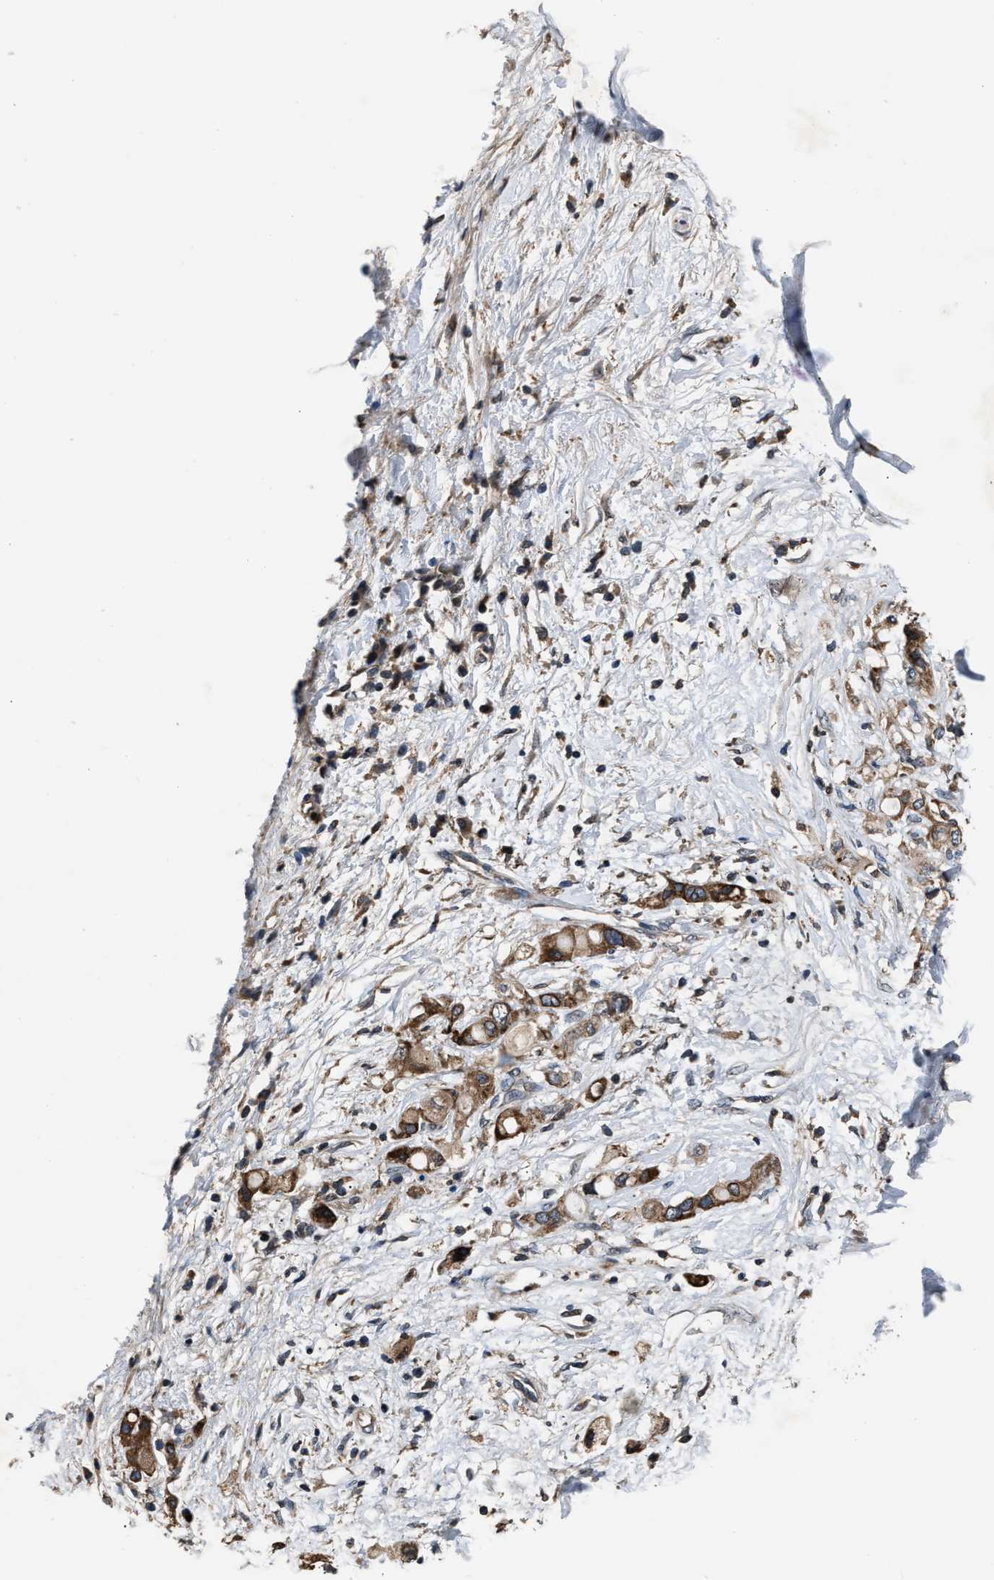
{"staining": {"intensity": "moderate", "quantity": ">75%", "location": "cytoplasmic/membranous"}, "tissue": "pancreatic cancer", "cell_type": "Tumor cells", "image_type": "cancer", "snomed": [{"axis": "morphology", "description": "Adenocarcinoma, NOS"}, {"axis": "topography", "description": "Pancreas"}], "caption": "Brown immunohistochemical staining in pancreatic cancer shows moderate cytoplasmic/membranous positivity in about >75% of tumor cells.", "gene": "TNRC18", "patient": {"sex": "female", "age": 56}}